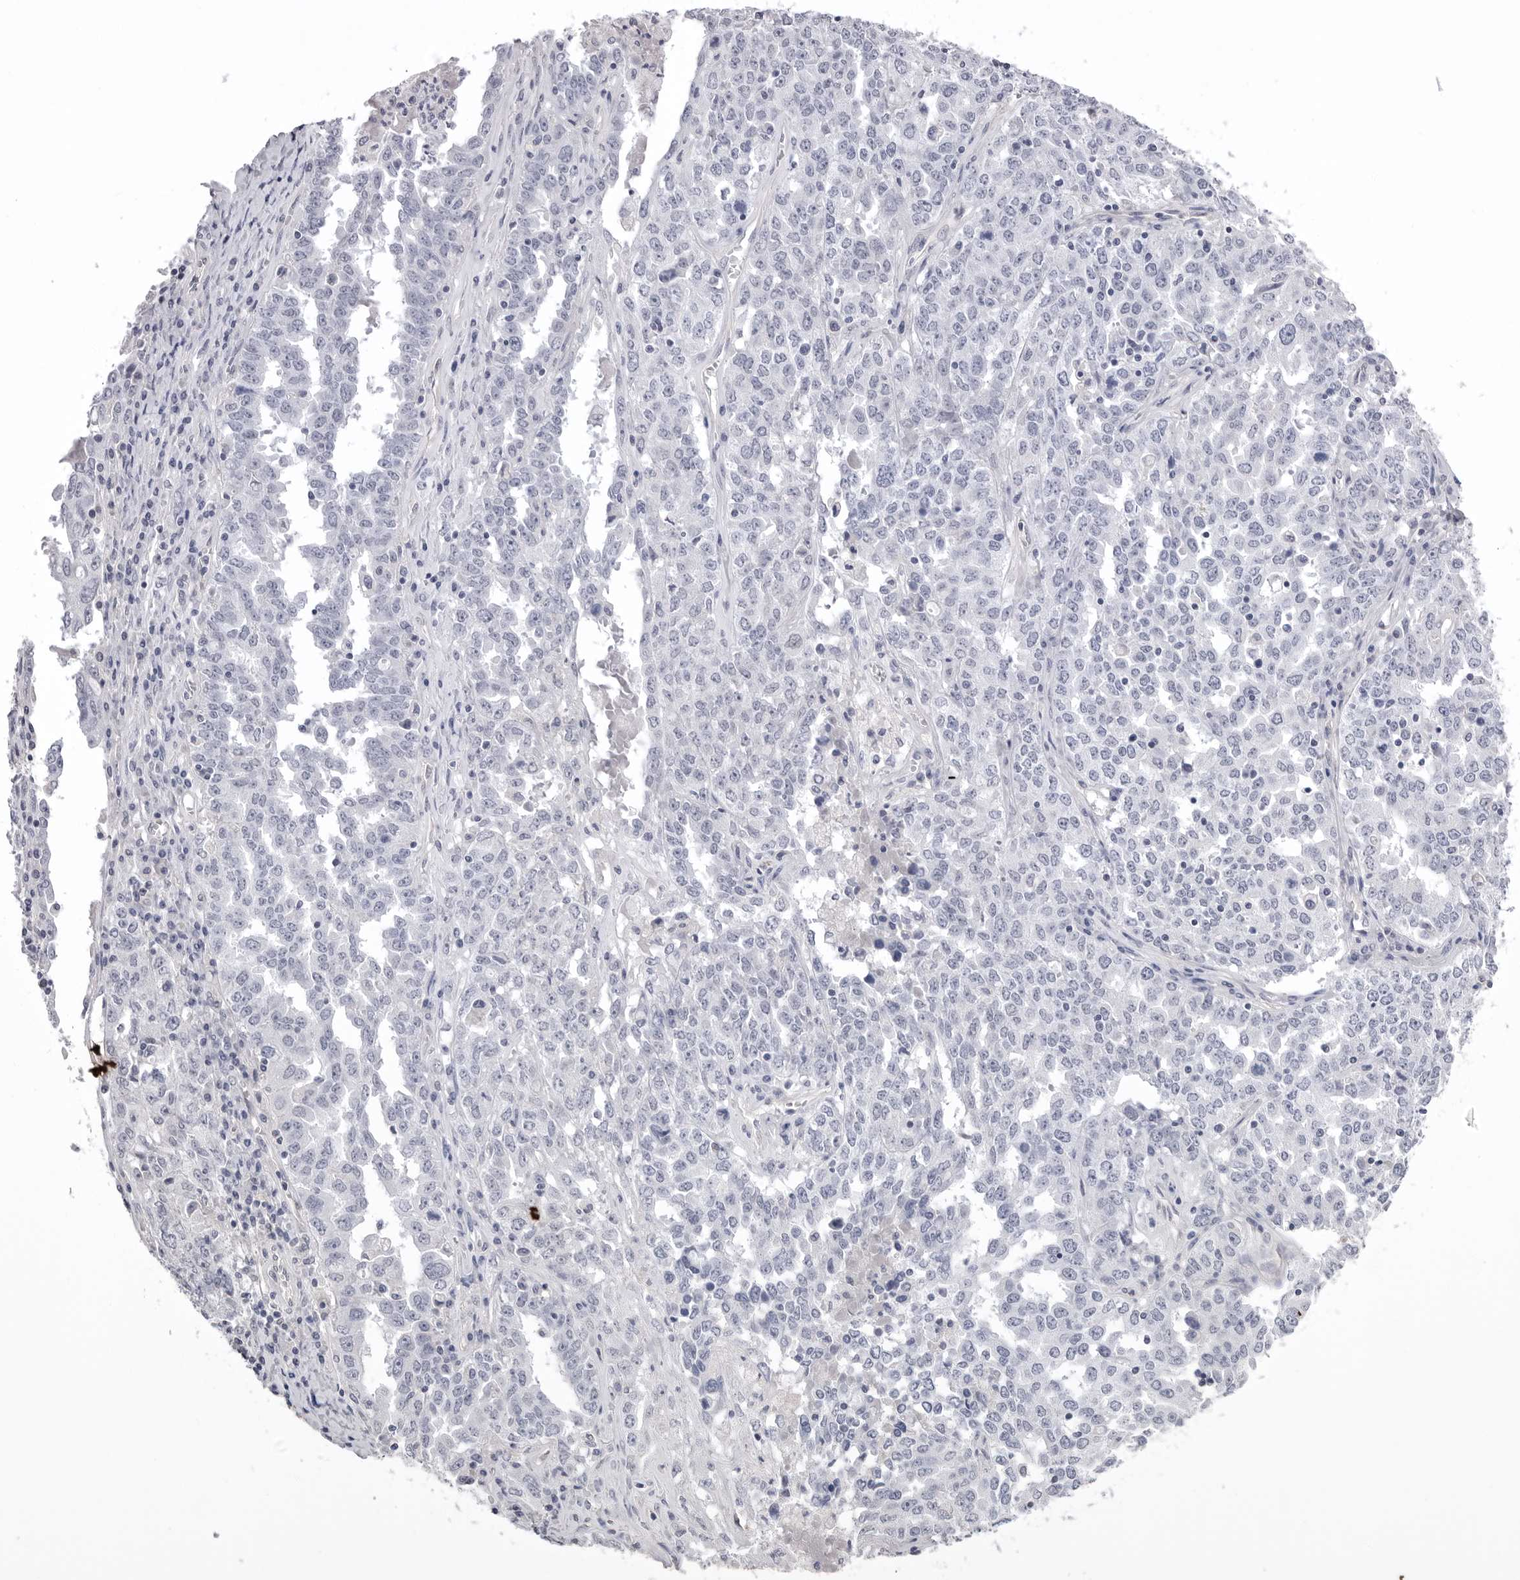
{"staining": {"intensity": "negative", "quantity": "none", "location": "none"}, "tissue": "ovarian cancer", "cell_type": "Tumor cells", "image_type": "cancer", "snomed": [{"axis": "morphology", "description": "Carcinoma, endometroid"}, {"axis": "topography", "description": "Ovary"}], "caption": "This is an immunohistochemistry (IHC) histopathology image of ovarian endometroid carcinoma. There is no positivity in tumor cells.", "gene": "DLGAP3", "patient": {"sex": "female", "age": 62}}